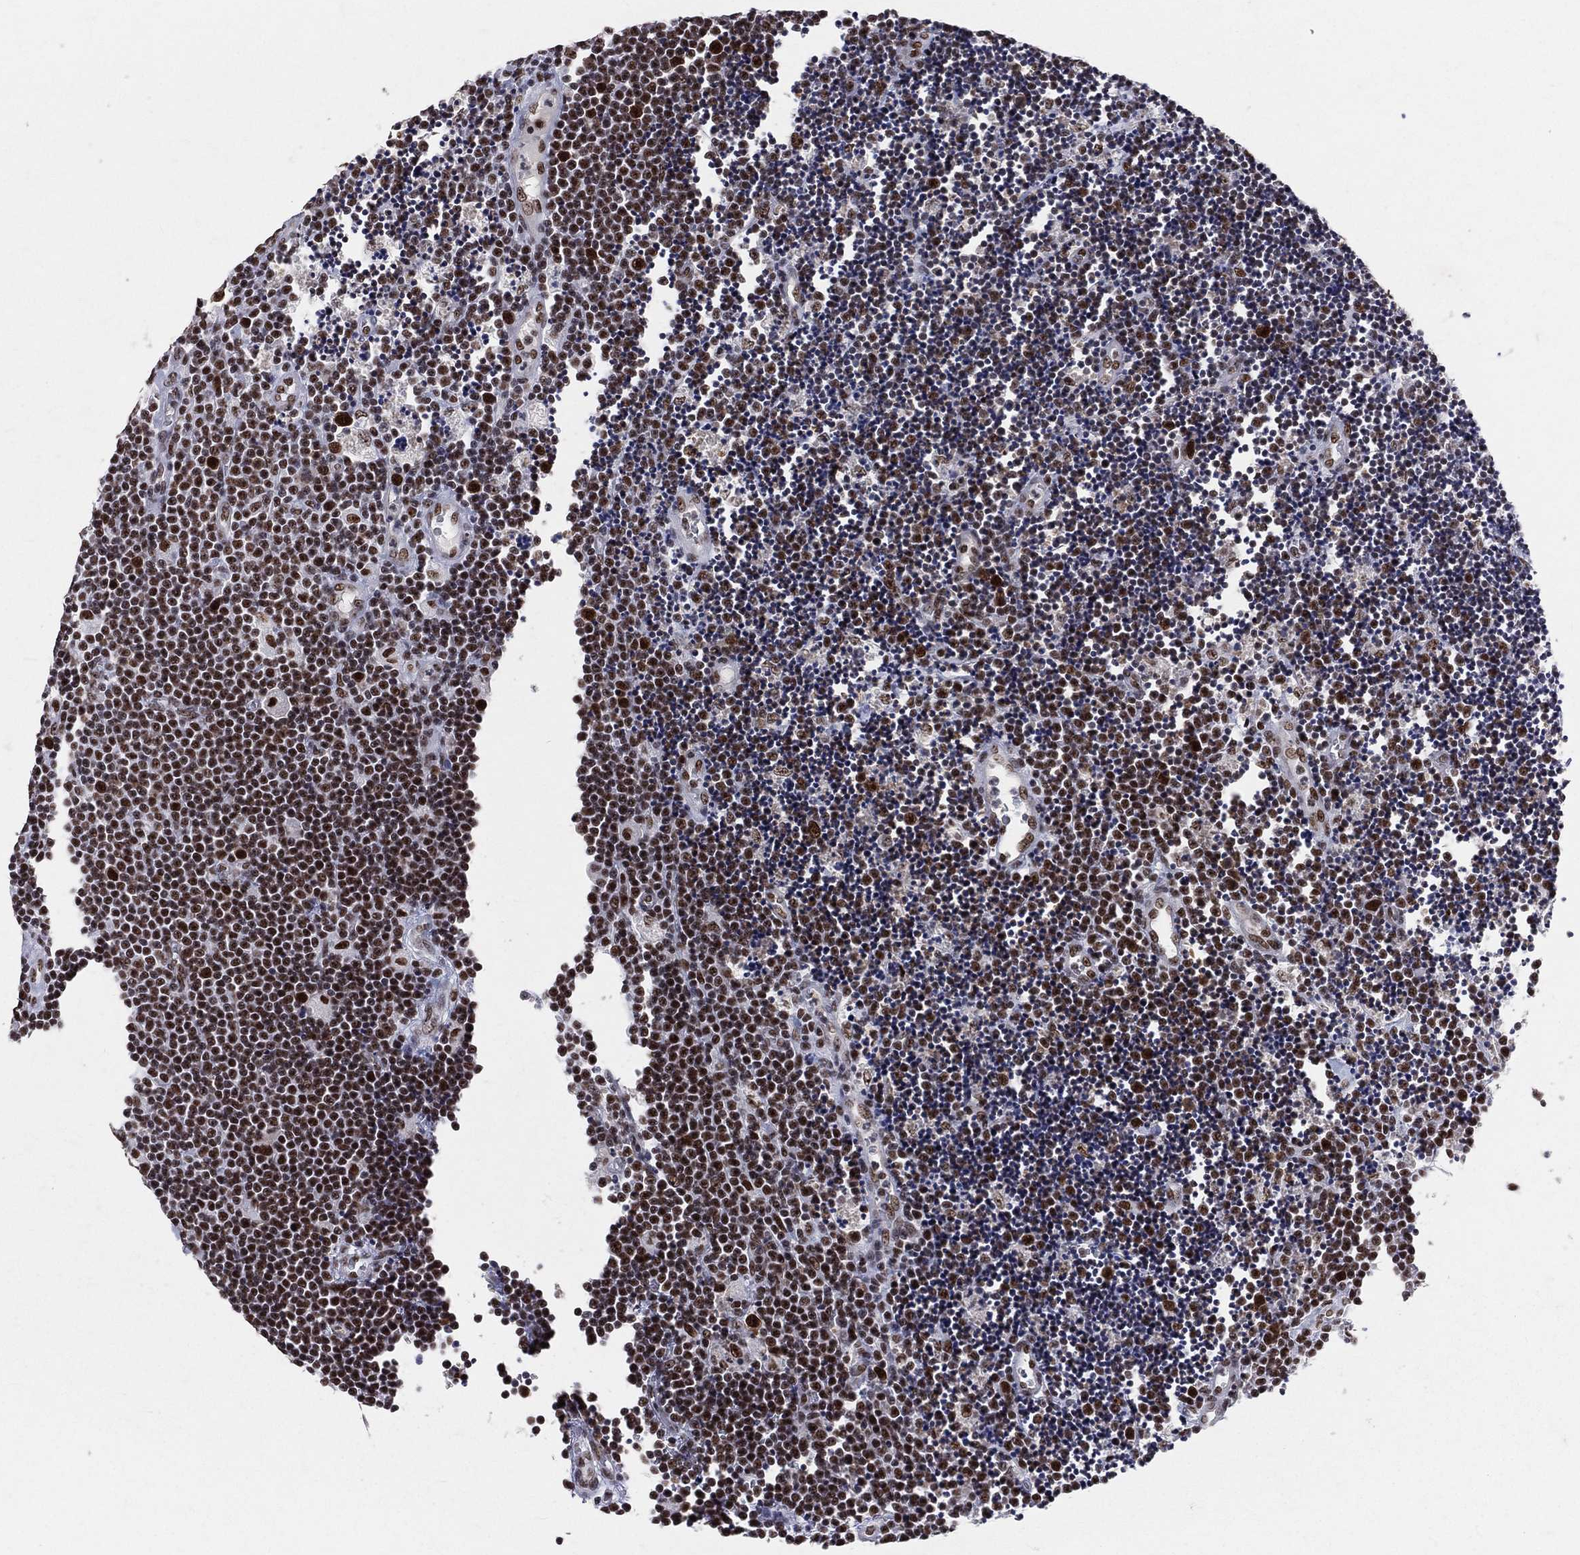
{"staining": {"intensity": "strong", "quantity": ">75%", "location": "nuclear"}, "tissue": "lymphoma", "cell_type": "Tumor cells", "image_type": "cancer", "snomed": [{"axis": "morphology", "description": "Malignant lymphoma, non-Hodgkin's type, Low grade"}, {"axis": "topography", "description": "Brain"}], "caption": "Tumor cells demonstrate high levels of strong nuclear staining in approximately >75% of cells in human low-grade malignant lymphoma, non-Hodgkin's type.", "gene": "CDK7", "patient": {"sex": "female", "age": 66}}